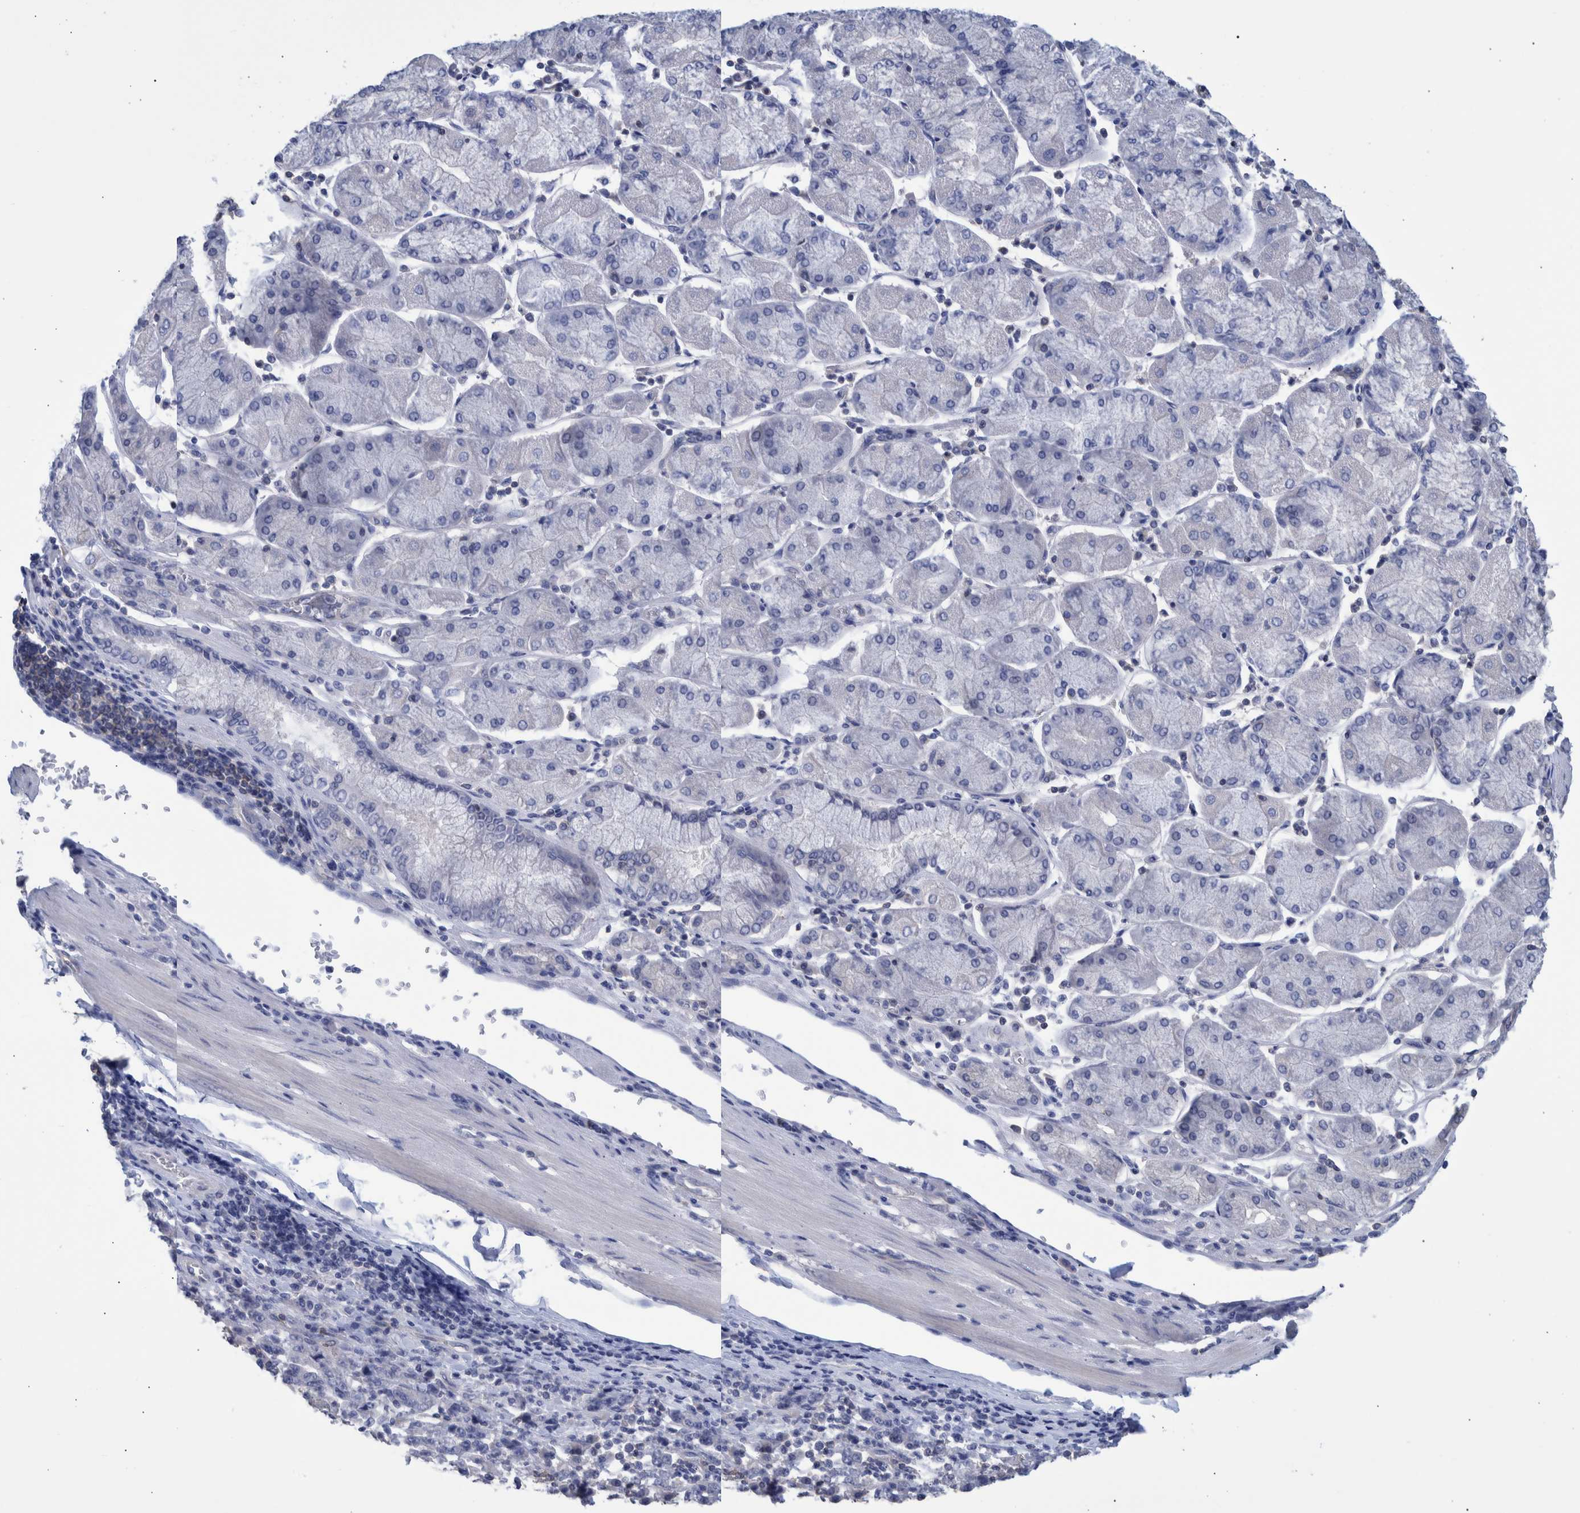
{"staining": {"intensity": "negative", "quantity": "none", "location": "none"}, "tissue": "stomach cancer", "cell_type": "Tumor cells", "image_type": "cancer", "snomed": [{"axis": "morphology", "description": "Normal tissue, NOS"}, {"axis": "morphology", "description": "Adenocarcinoma, NOS"}, {"axis": "topography", "description": "Stomach, upper"}, {"axis": "topography", "description": "Stomach"}], "caption": "DAB (3,3'-diaminobenzidine) immunohistochemical staining of stomach cancer (adenocarcinoma) reveals no significant expression in tumor cells.", "gene": "PPP3CC", "patient": {"sex": "male", "age": 59}}